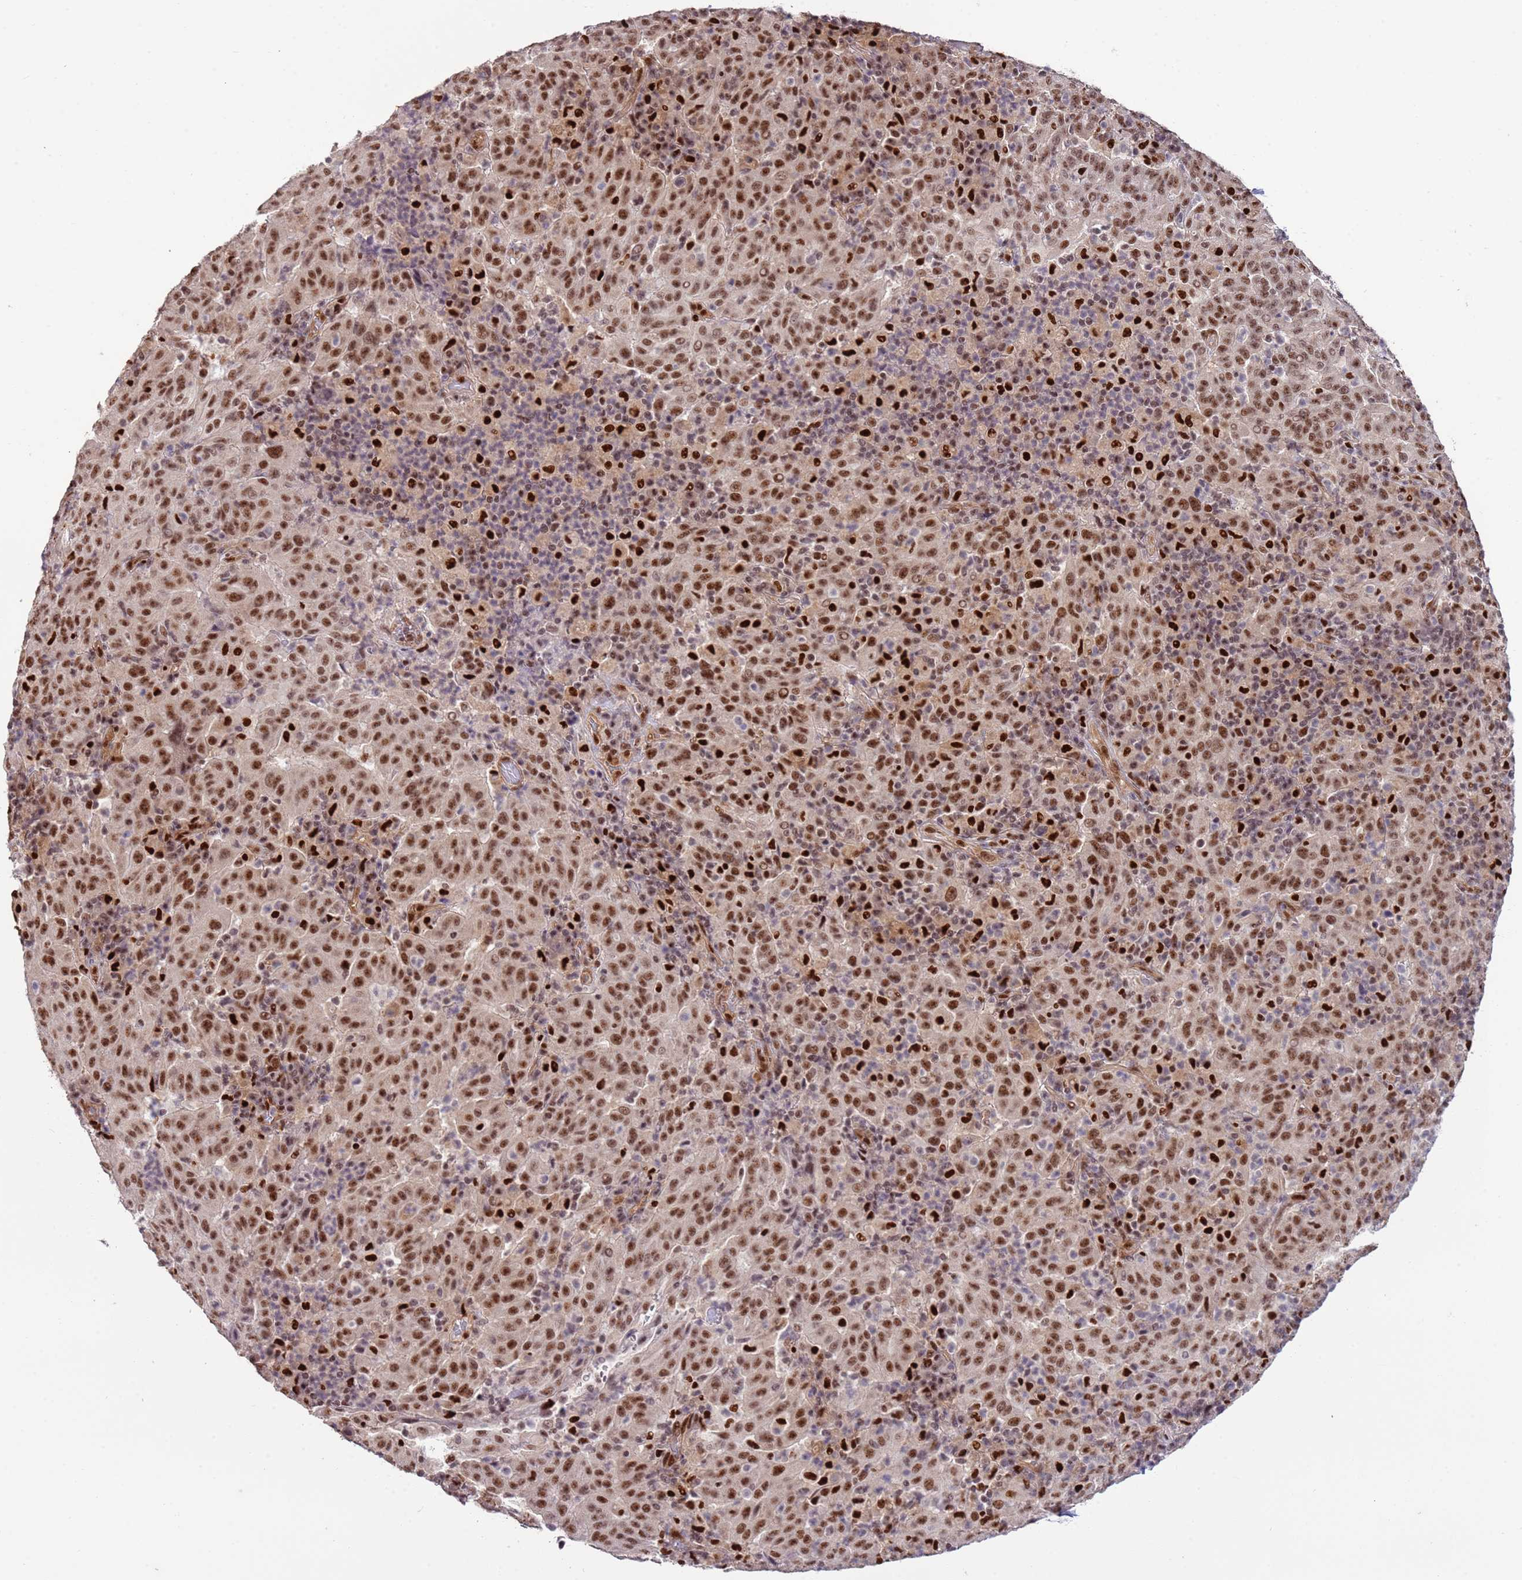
{"staining": {"intensity": "strong", "quantity": ">75%", "location": "nuclear"}, "tissue": "pancreatic cancer", "cell_type": "Tumor cells", "image_type": "cancer", "snomed": [{"axis": "morphology", "description": "Adenocarcinoma, NOS"}, {"axis": "topography", "description": "Pancreas"}], "caption": "An image showing strong nuclear positivity in about >75% of tumor cells in adenocarcinoma (pancreatic), as visualized by brown immunohistochemical staining.", "gene": "PRPF6", "patient": {"sex": "male", "age": 63}}